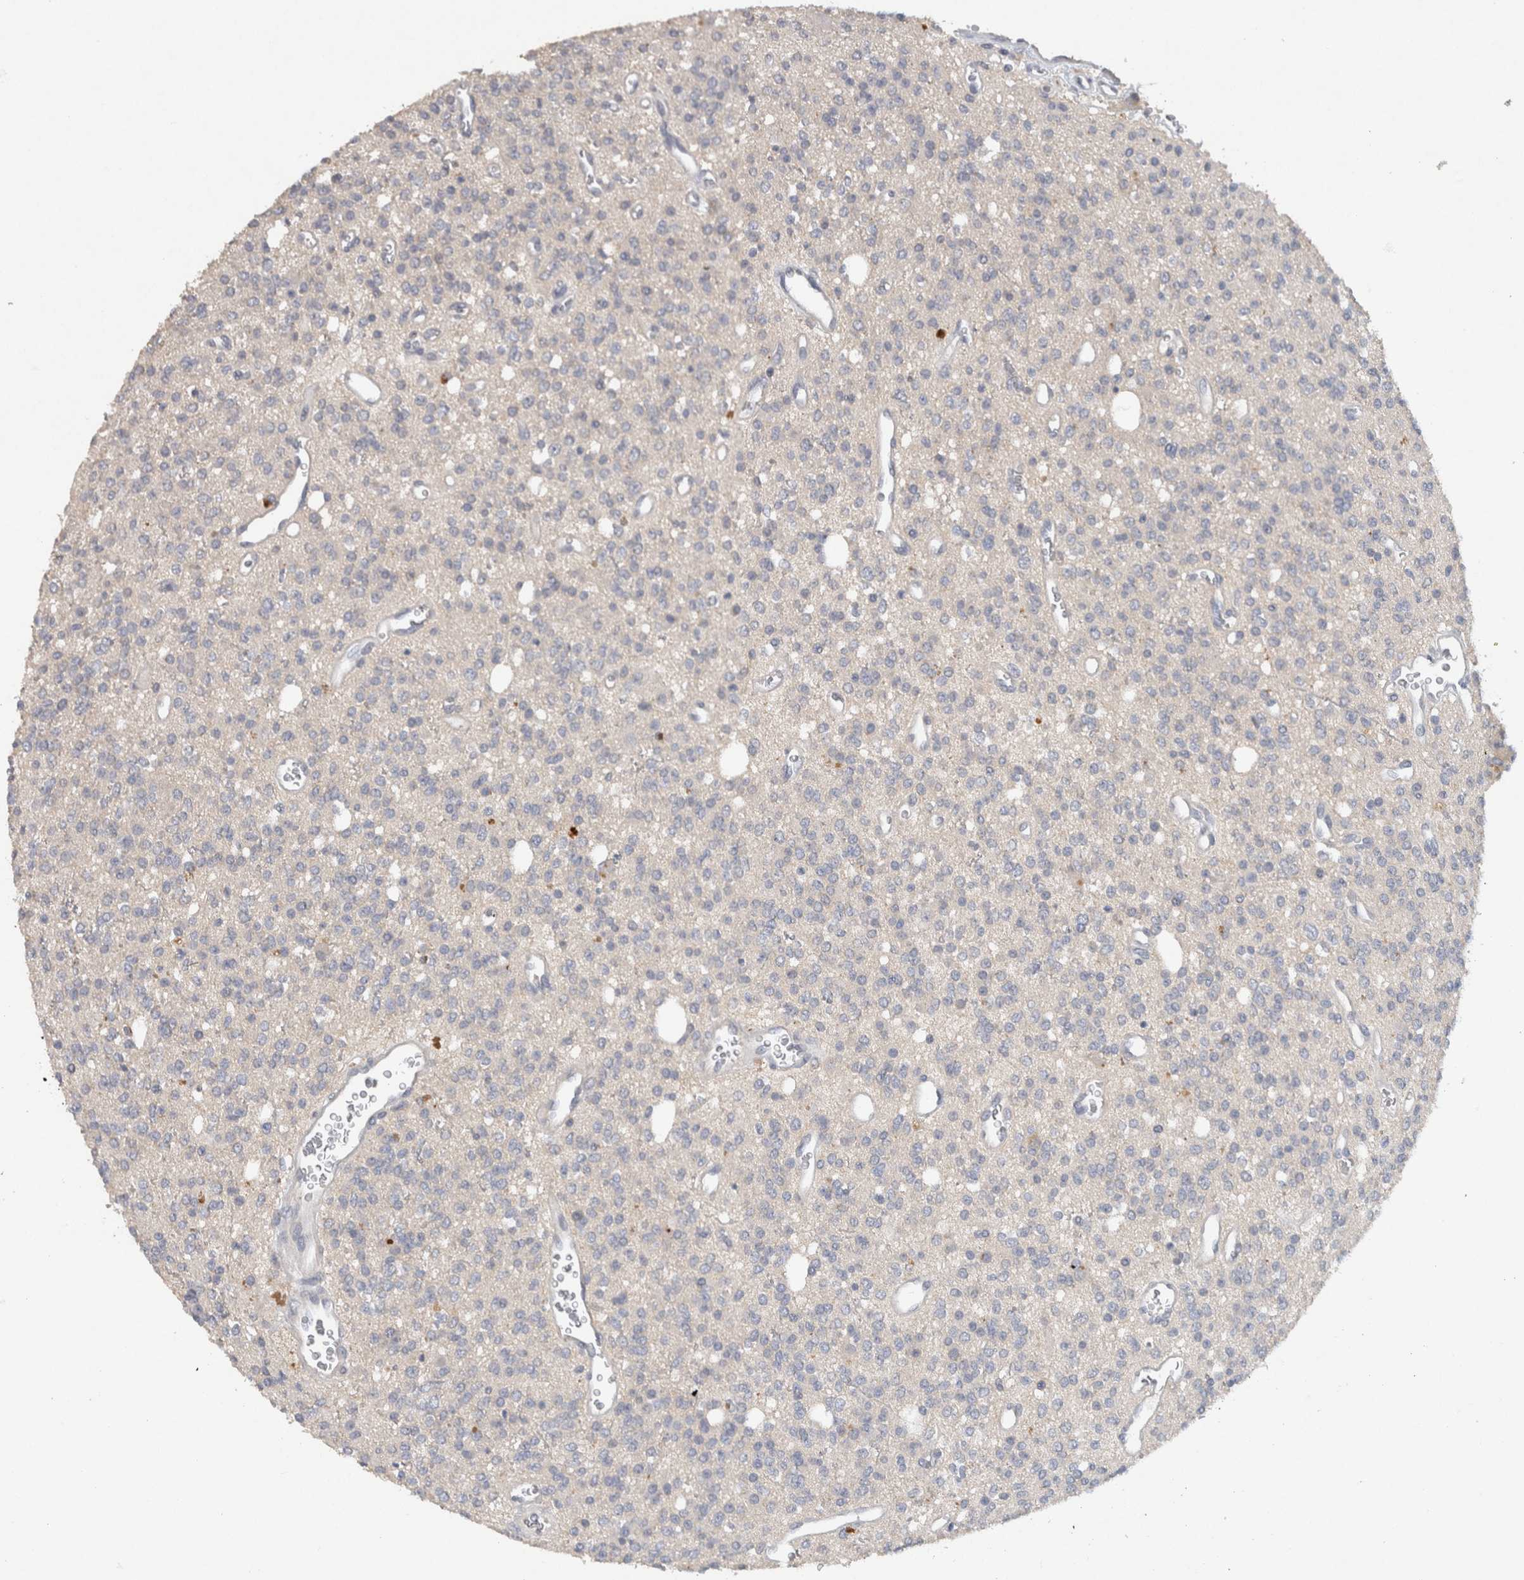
{"staining": {"intensity": "negative", "quantity": "none", "location": "none"}, "tissue": "glioma", "cell_type": "Tumor cells", "image_type": "cancer", "snomed": [{"axis": "morphology", "description": "Glioma, malignant, High grade"}, {"axis": "topography", "description": "Brain"}], "caption": "Glioma was stained to show a protein in brown. There is no significant staining in tumor cells.", "gene": "HEXD", "patient": {"sex": "male", "age": 34}}